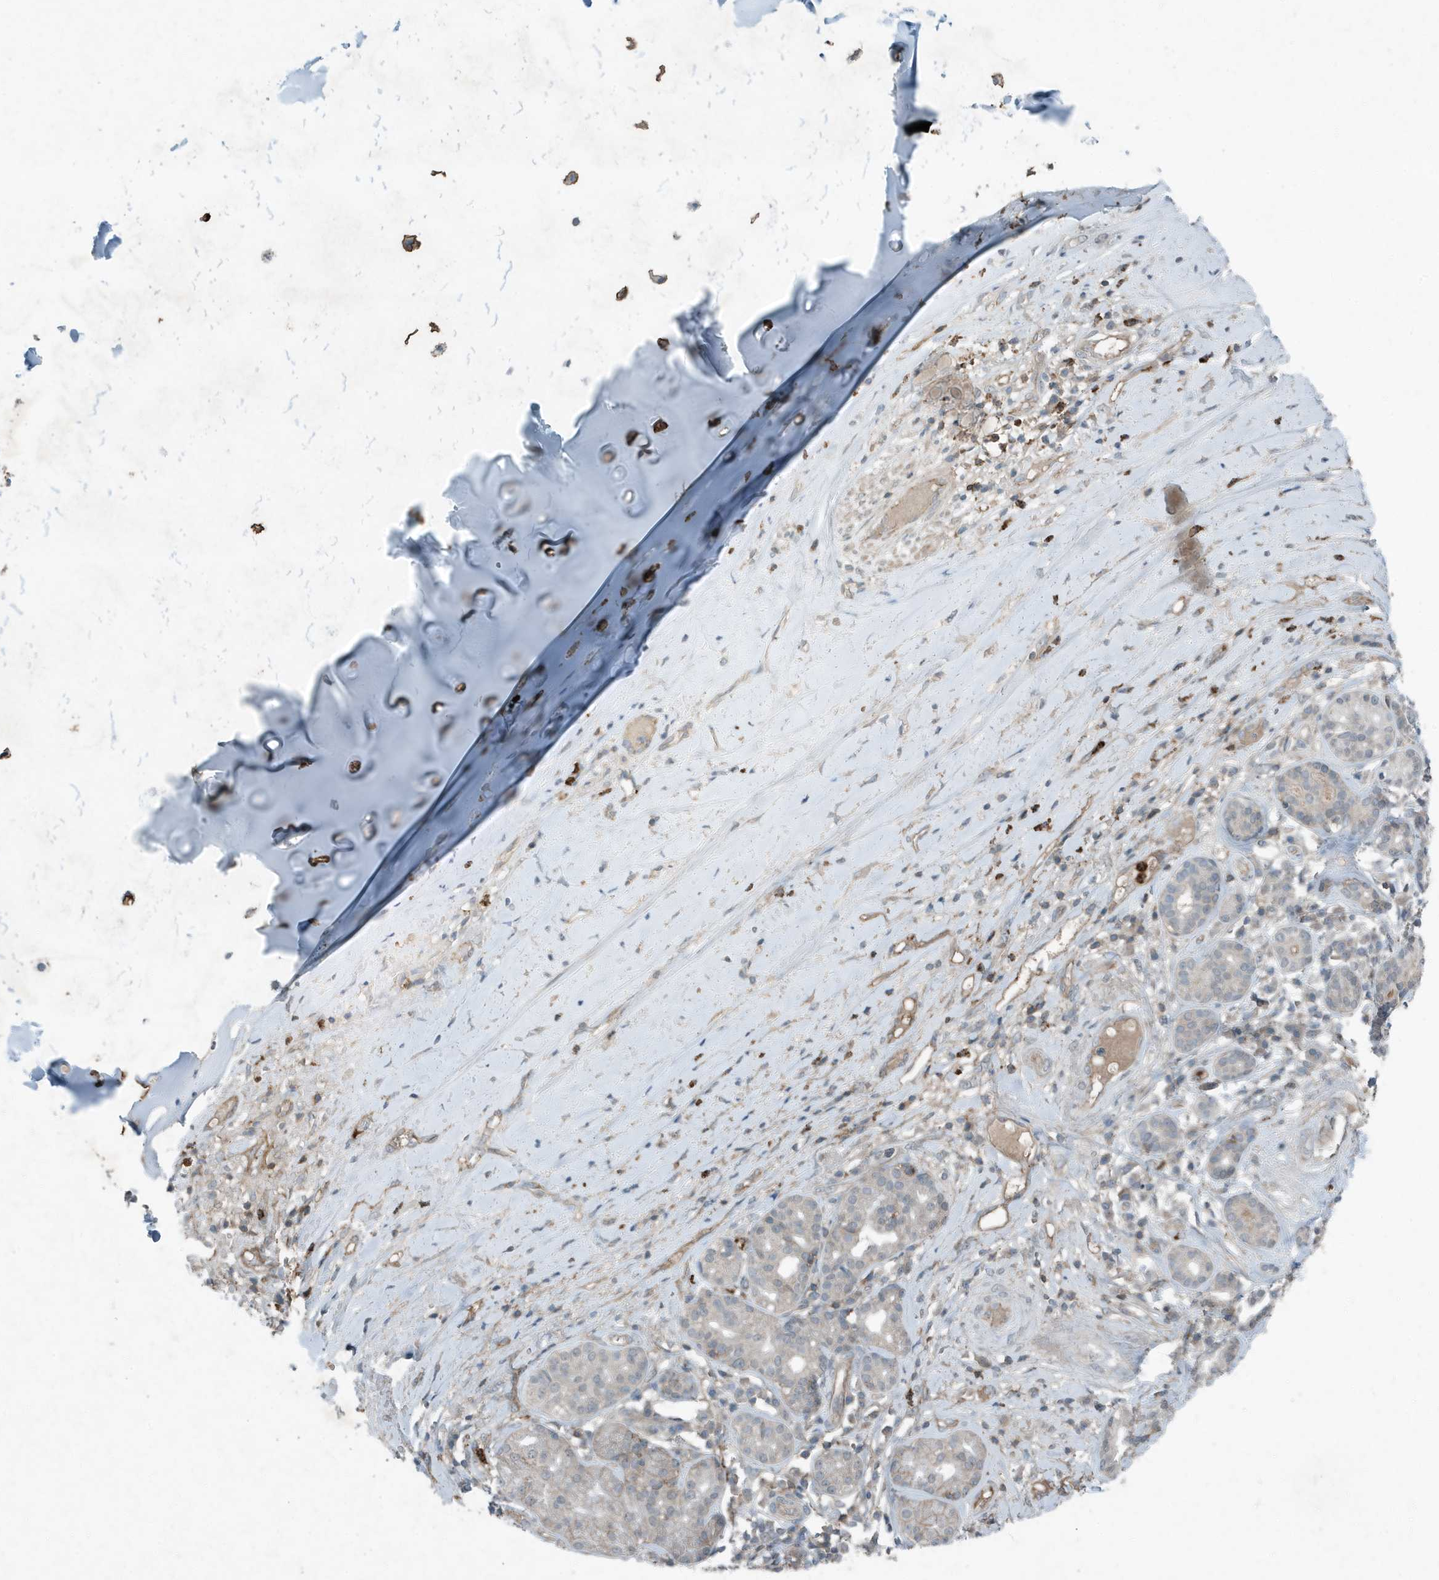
{"staining": {"intensity": "negative", "quantity": "none", "location": "none"}, "tissue": "adipose tissue", "cell_type": "Adipocytes", "image_type": "normal", "snomed": [{"axis": "morphology", "description": "Normal tissue, NOS"}, {"axis": "morphology", "description": "Basal cell carcinoma"}, {"axis": "topography", "description": "Cartilage tissue"}, {"axis": "topography", "description": "Nasopharynx"}, {"axis": "topography", "description": "Oral tissue"}], "caption": "DAB immunohistochemical staining of normal human adipose tissue reveals no significant staining in adipocytes.", "gene": "DAPP1", "patient": {"sex": "female", "age": 77}}